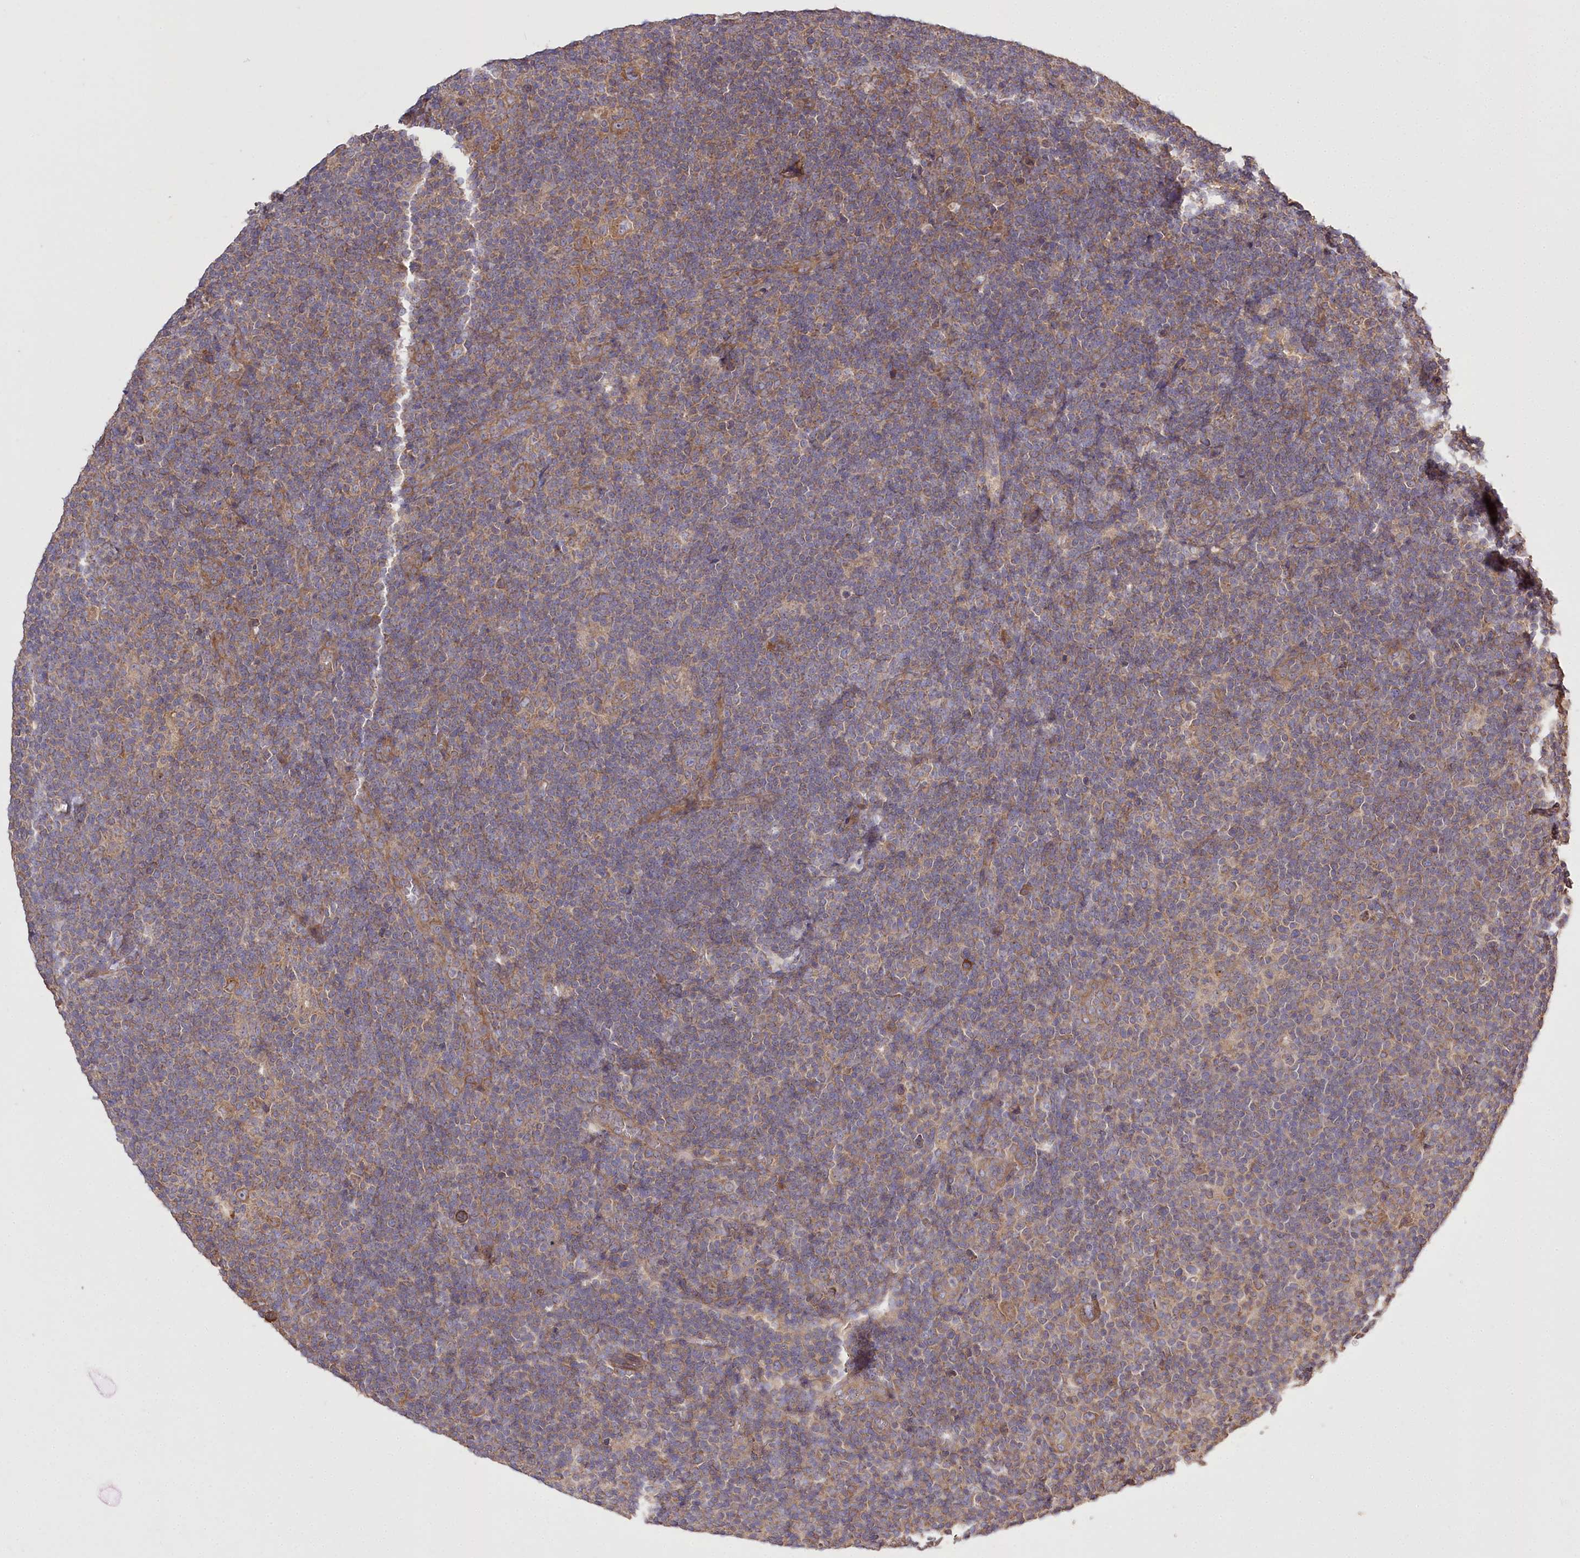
{"staining": {"intensity": "moderate", "quantity": ">75%", "location": "cytoplasmic/membranous"}, "tissue": "lymphoma", "cell_type": "Tumor cells", "image_type": "cancer", "snomed": [{"axis": "morphology", "description": "Hodgkin's disease, NOS"}, {"axis": "topography", "description": "Lymph node"}], "caption": "Moderate cytoplasmic/membranous protein positivity is present in about >75% of tumor cells in Hodgkin's disease.", "gene": "PRSS53", "patient": {"sex": "female", "age": 57}}